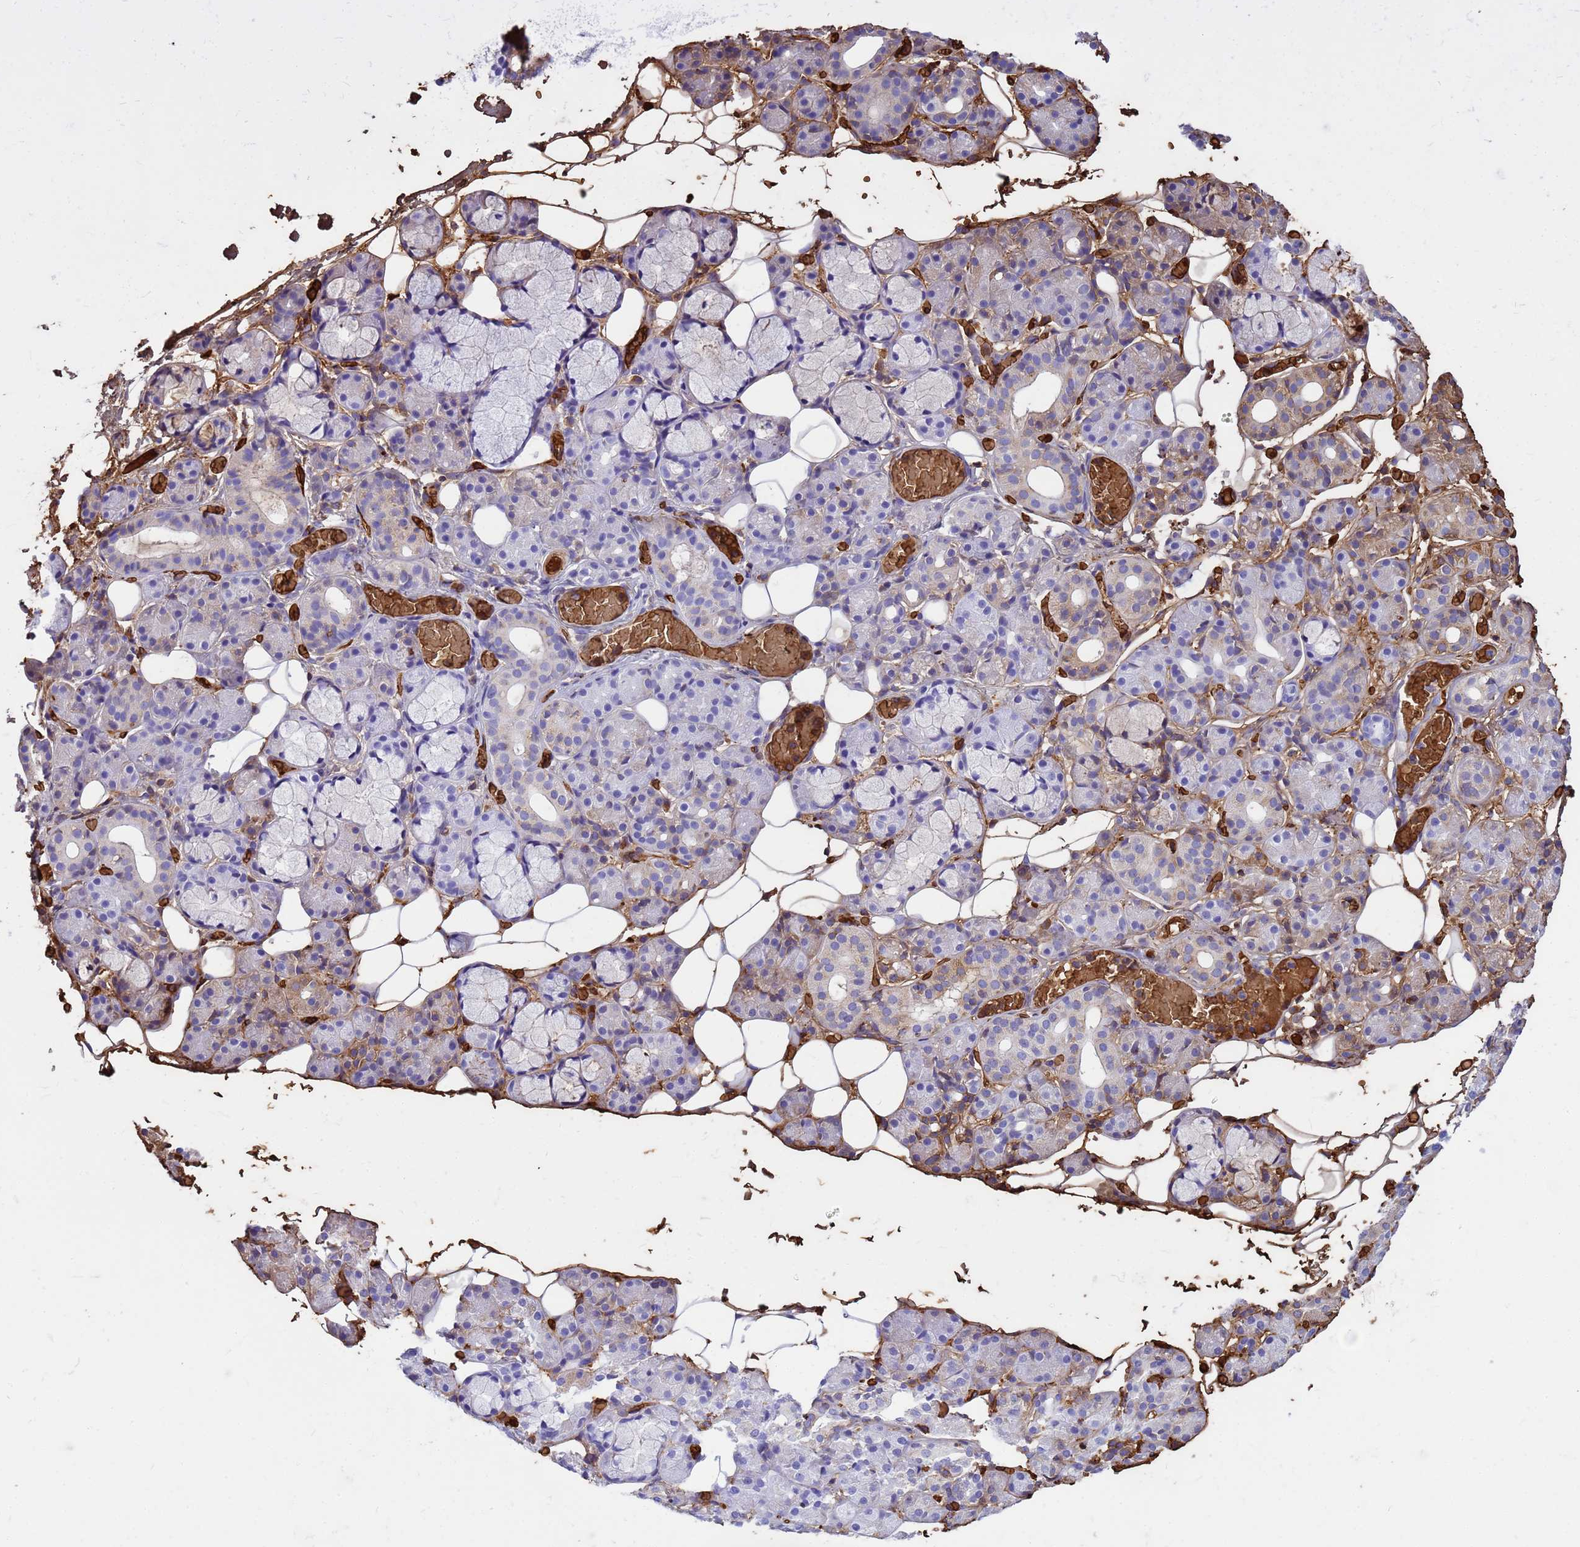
{"staining": {"intensity": "moderate", "quantity": "<25%", "location": "cytoplasmic/membranous"}, "tissue": "salivary gland", "cell_type": "Glandular cells", "image_type": "normal", "snomed": [{"axis": "morphology", "description": "Normal tissue, NOS"}, {"axis": "topography", "description": "Salivary gland"}], "caption": "Glandular cells demonstrate moderate cytoplasmic/membranous positivity in about <25% of cells in benign salivary gland. (DAB (3,3'-diaminobenzidine) = brown stain, brightfield microscopy at high magnification).", "gene": "HBA1", "patient": {"sex": "male", "age": 63}}